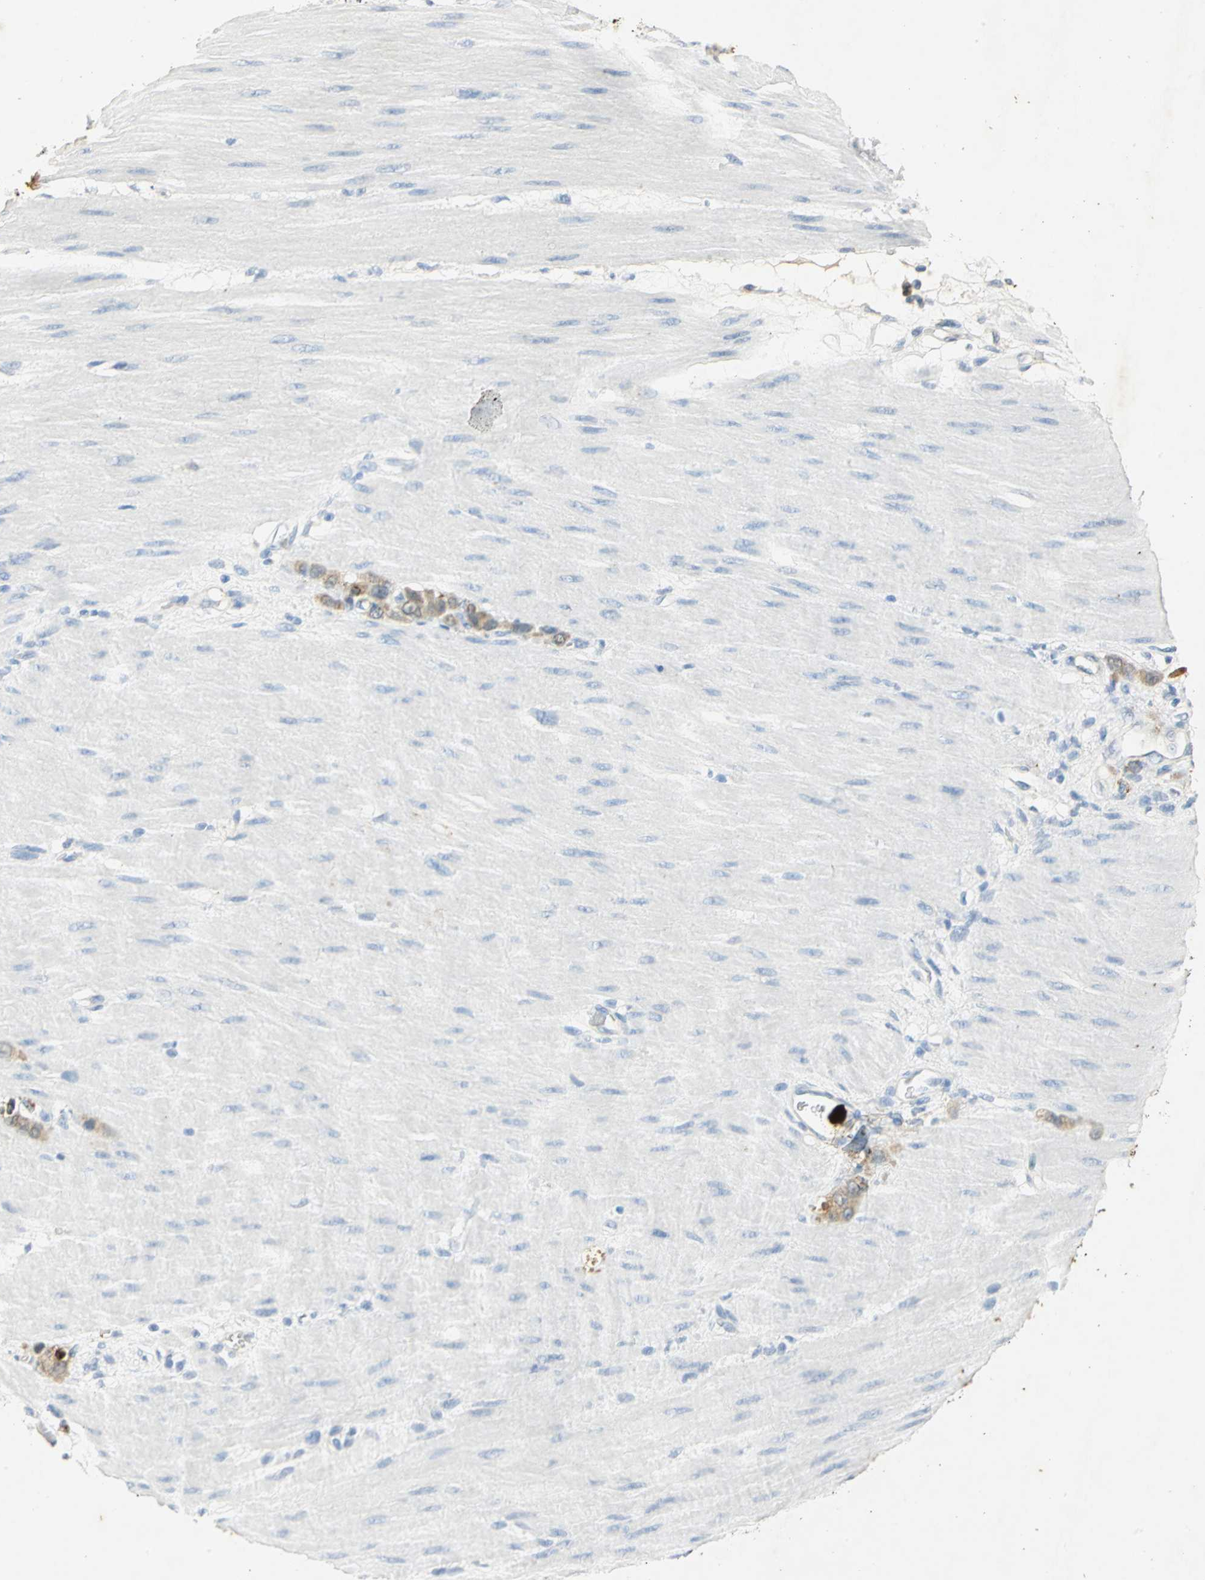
{"staining": {"intensity": "weak", "quantity": ">75%", "location": "cytoplasmic/membranous"}, "tissue": "stomach cancer", "cell_type": "Tumor cells", "image_type": "cancer", "snomed": [{"axis": "morphology", "description": "Adenocarcinoma, NOS"}, {"axis": "topography", "description": "Stomach"}], "caption": "Tumor cells display low levels of weak cytoplasmic/membranous staining in approximately >75% of cells in human stomach adenocarcinoma.", "gene": "ANXA4", "patient": {"sex": "male", "age": 82}}